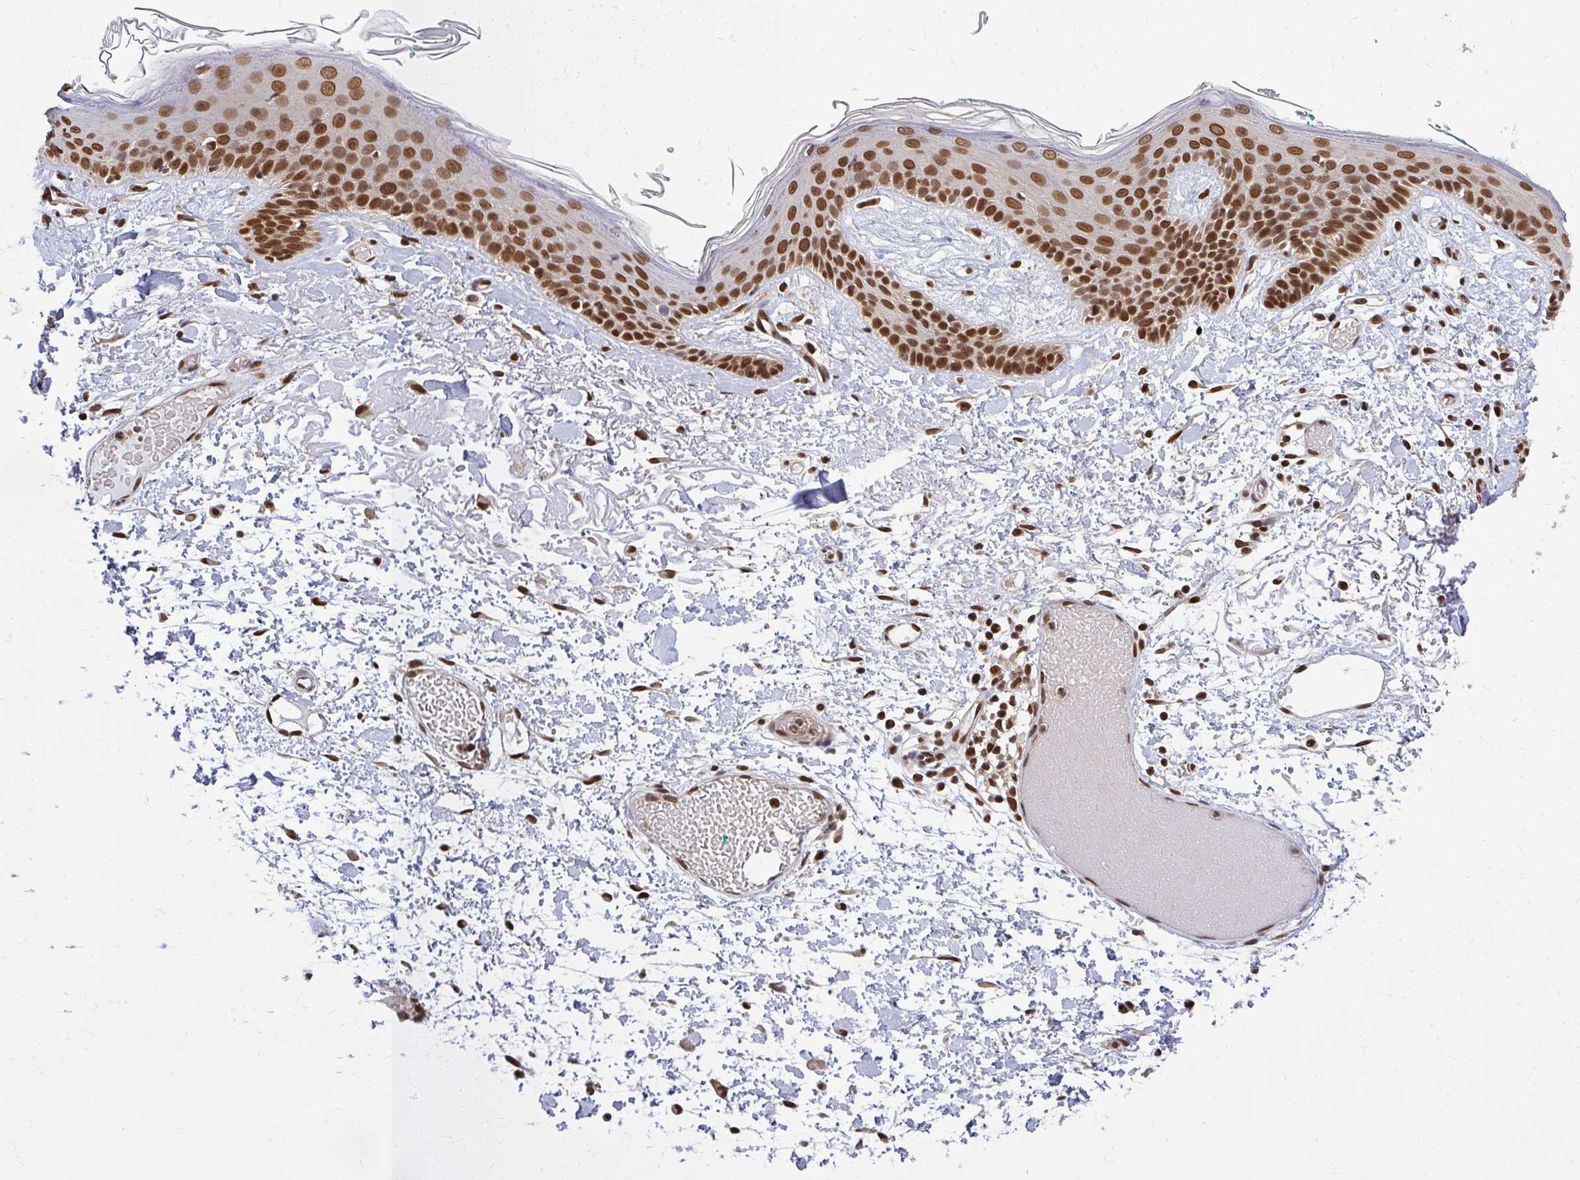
{"staining": {"intensity": "strong", "quantity": ">75%", "location": "nuclear"}, "tissue": "skin", "cell_type": "Fibroblasts", "image_type": "normal", "snomed": [{"axis": "morphology", "description": "Normal tissue, NOS"}, {"axis": "topography", "description": "Skin"}], "caption": "The micrograph displays staining of normal skin, revealing strong nuclear protein expression (brown color) within fibroblasts. The staining is performed using DAB brown chromogen to label protein expression. The nuclei are counter-stained blue using hematoxylin.", "gene": "XPO1", "patient": {"sex": "male", "age": 79}}